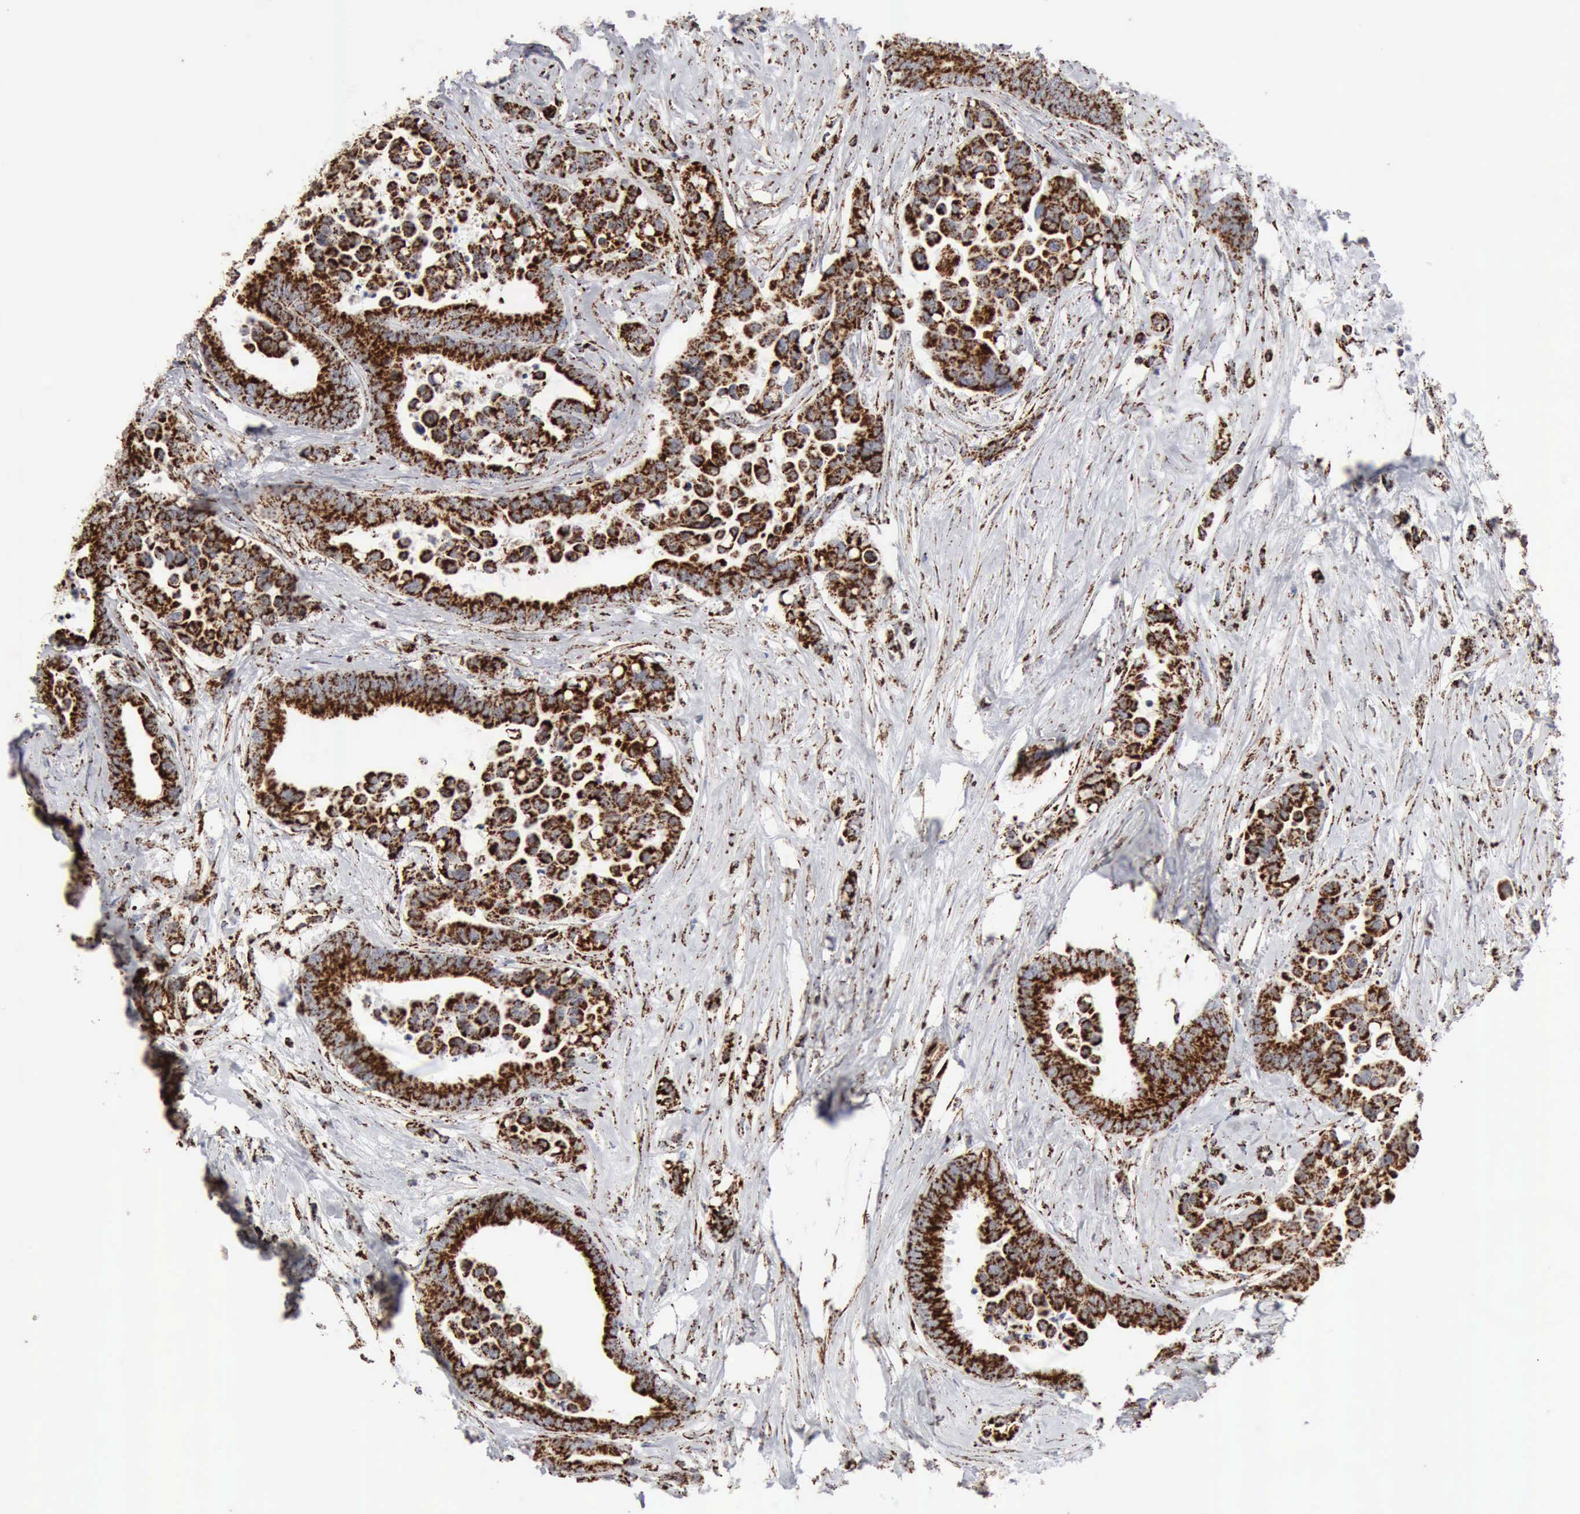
{"staining": {"intensity": "strong", "quantity": ">75%", "location": "cytoplasmic/membranous"}, "tissue": "colorectal cancer", "cell_type": "Tumor cells", "image_type": "cancer", "snomed": [{"axis": "morphology", "description": "Adenocarcinoma, NOS"}, {"axis": "topography", "description": "Colon"}], "caption": "Colorectal cancer (adenocarcinoma) was stained to show a protein in brown. There is high levels of strong cytoplasmic/membranous positivity in about >75% of tumor cells.", "gene": "ACO2", "patient": {"sex": "male", "age": 82}}